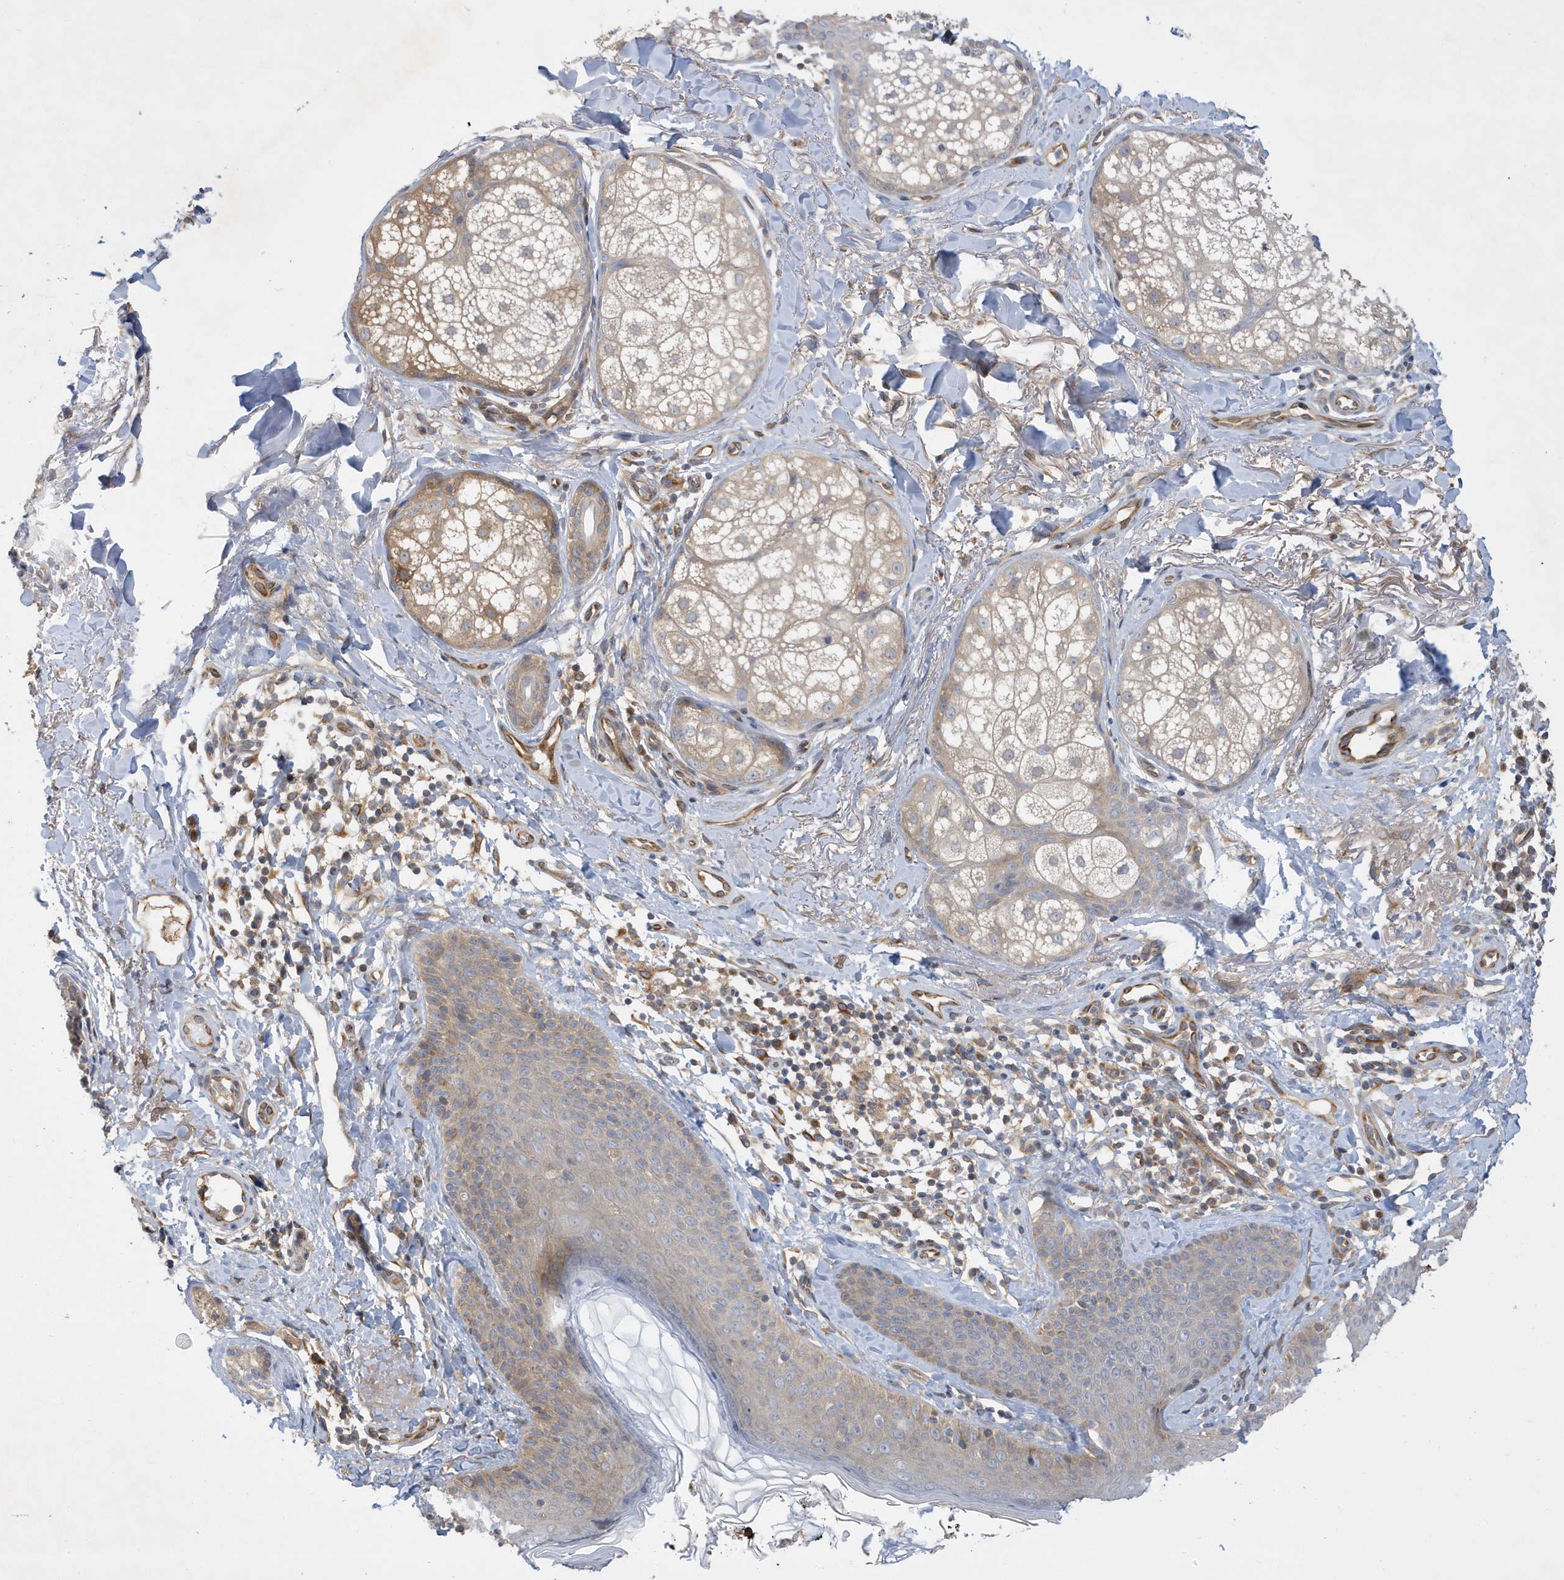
{"staining": {"intensity": "moderate", "quantity": ">75%", "location": "cytoplasmic/membranous"}, "tissue": "skin", "cell_type": "Fibroblasts", "image_type": "normal", "snomed": [{"axis": "morphology", "description": "Normal tissue, NOS"}, {"axis": "topography", "description": "Skin"}], "caption": "Moderate cytoplasmic/membranous expression for a protein is identified in about >75% of fibroblasts of benign skin using IHC.", "gene": "LAPTM4A", "patient": {"sex": "male", "age": 57}}